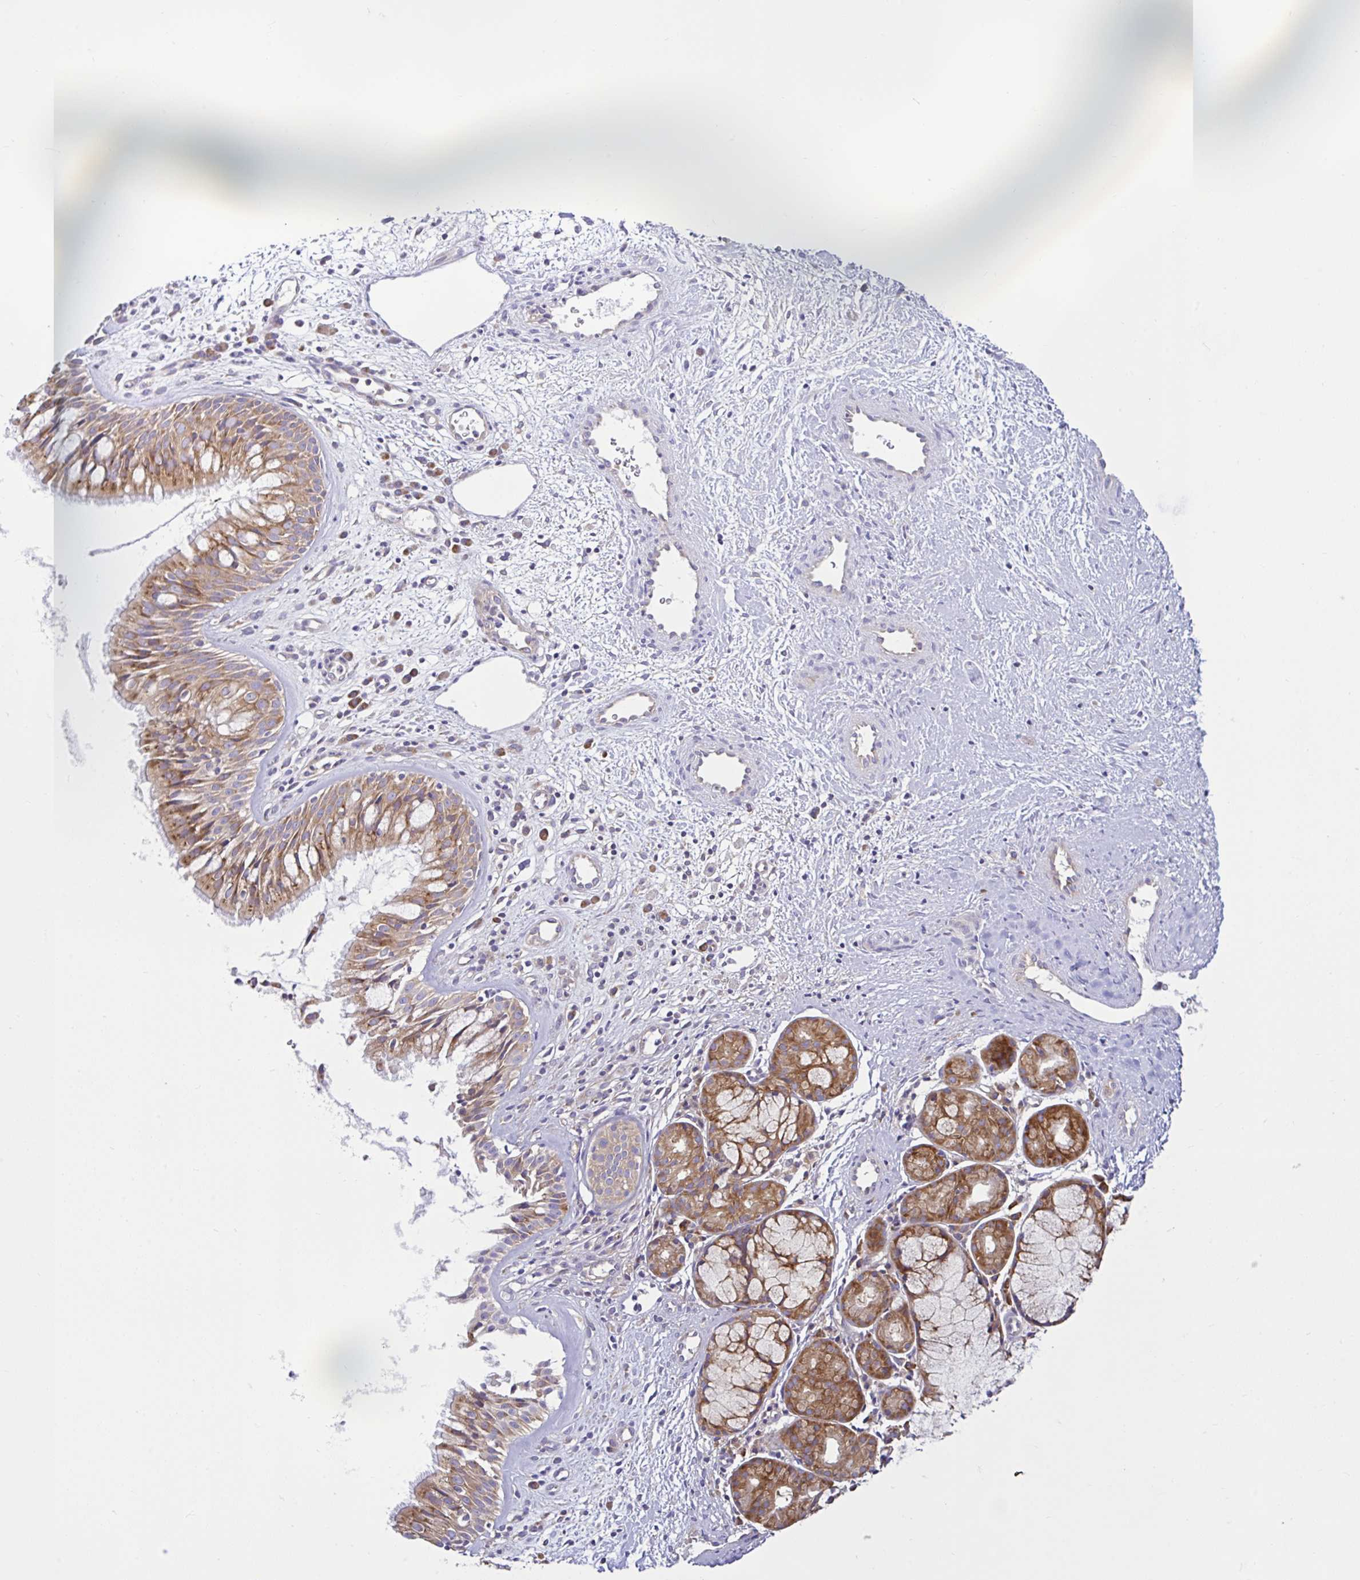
{"staining": {"intensity": "moderate", "quantity": ">75%", "location": "cytoplasmic/membranous"}, "tissue": "nasopharynx", "cell_type": "Respiratory epithelial cells", "image_type": "normal", "snomed": [{"axis": "morphology", "description": "Normal tissue, NOS"}, {"axis": "topography", "description": "Nasopharynx"}], "caption": "The immunohistochemical stain shows moderate cytoplasmic/membranous expression in respiratory epithelial cells of normal nasopharynx. (IHC, brightfield microscopy, high magnification).", "gene": "LARS1", "patient": {"sex": "male", "age": 65}}